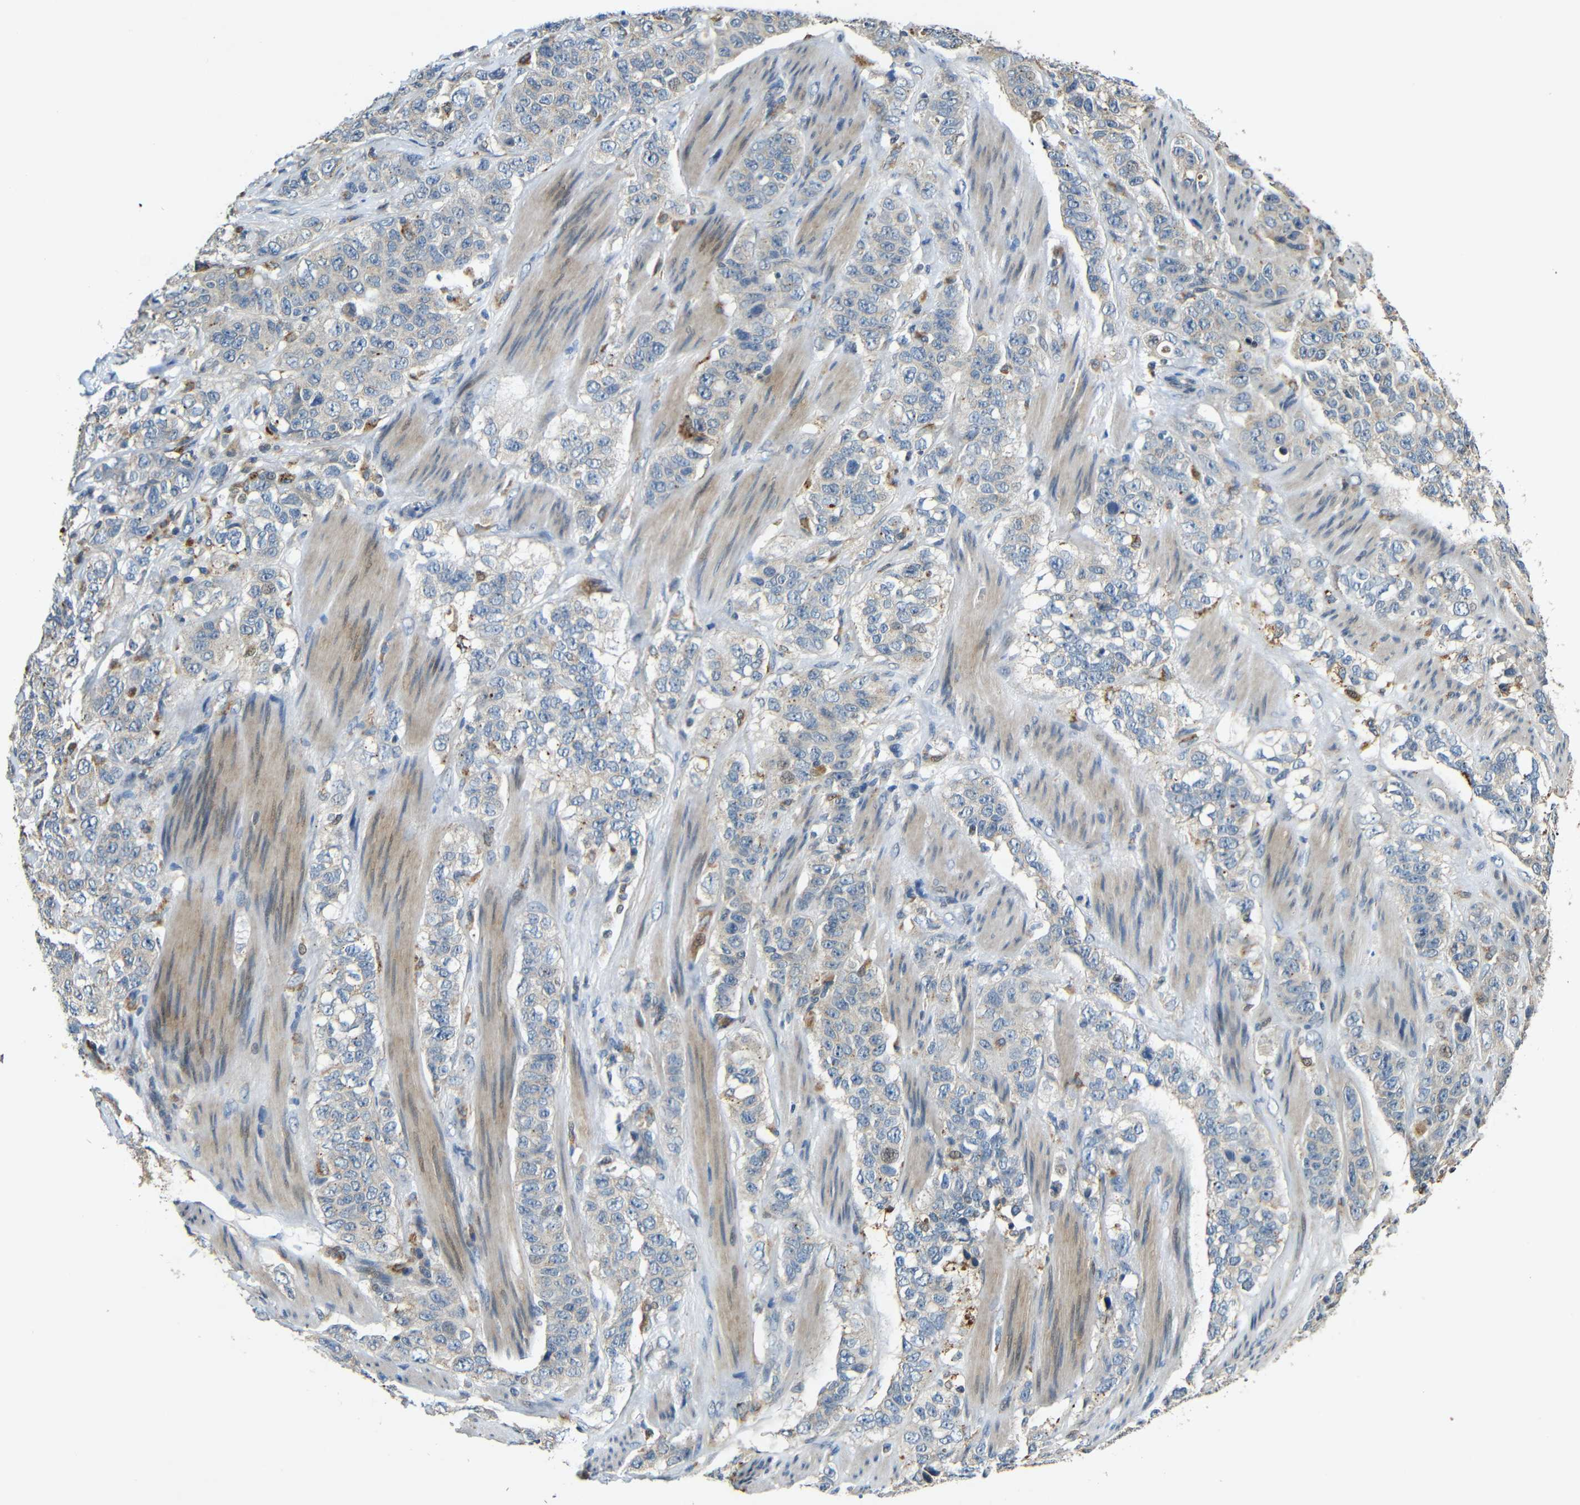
{"staining": {"intensity": "weak", "quantity": ">75%", "location": "cytoplasmic/membranous"}, "tissue": "stomach cancer", "cell_type": "Tumor cells", "image_type": "cancer", "snomed": [{"axis": "morphology", "description": "Adenocarcinoma, NOS"}, {"axis": "topography", "description": "Stomach"}], "caption": "Adenocarcinoma (stomach) stained for a protein (brown) demonstrates weak cytoplasmic/membranous positive staining in approximately >75% of tumor cells.", "gene": "KAZALD1", "patient": {"sex": "male", "age": 48}}